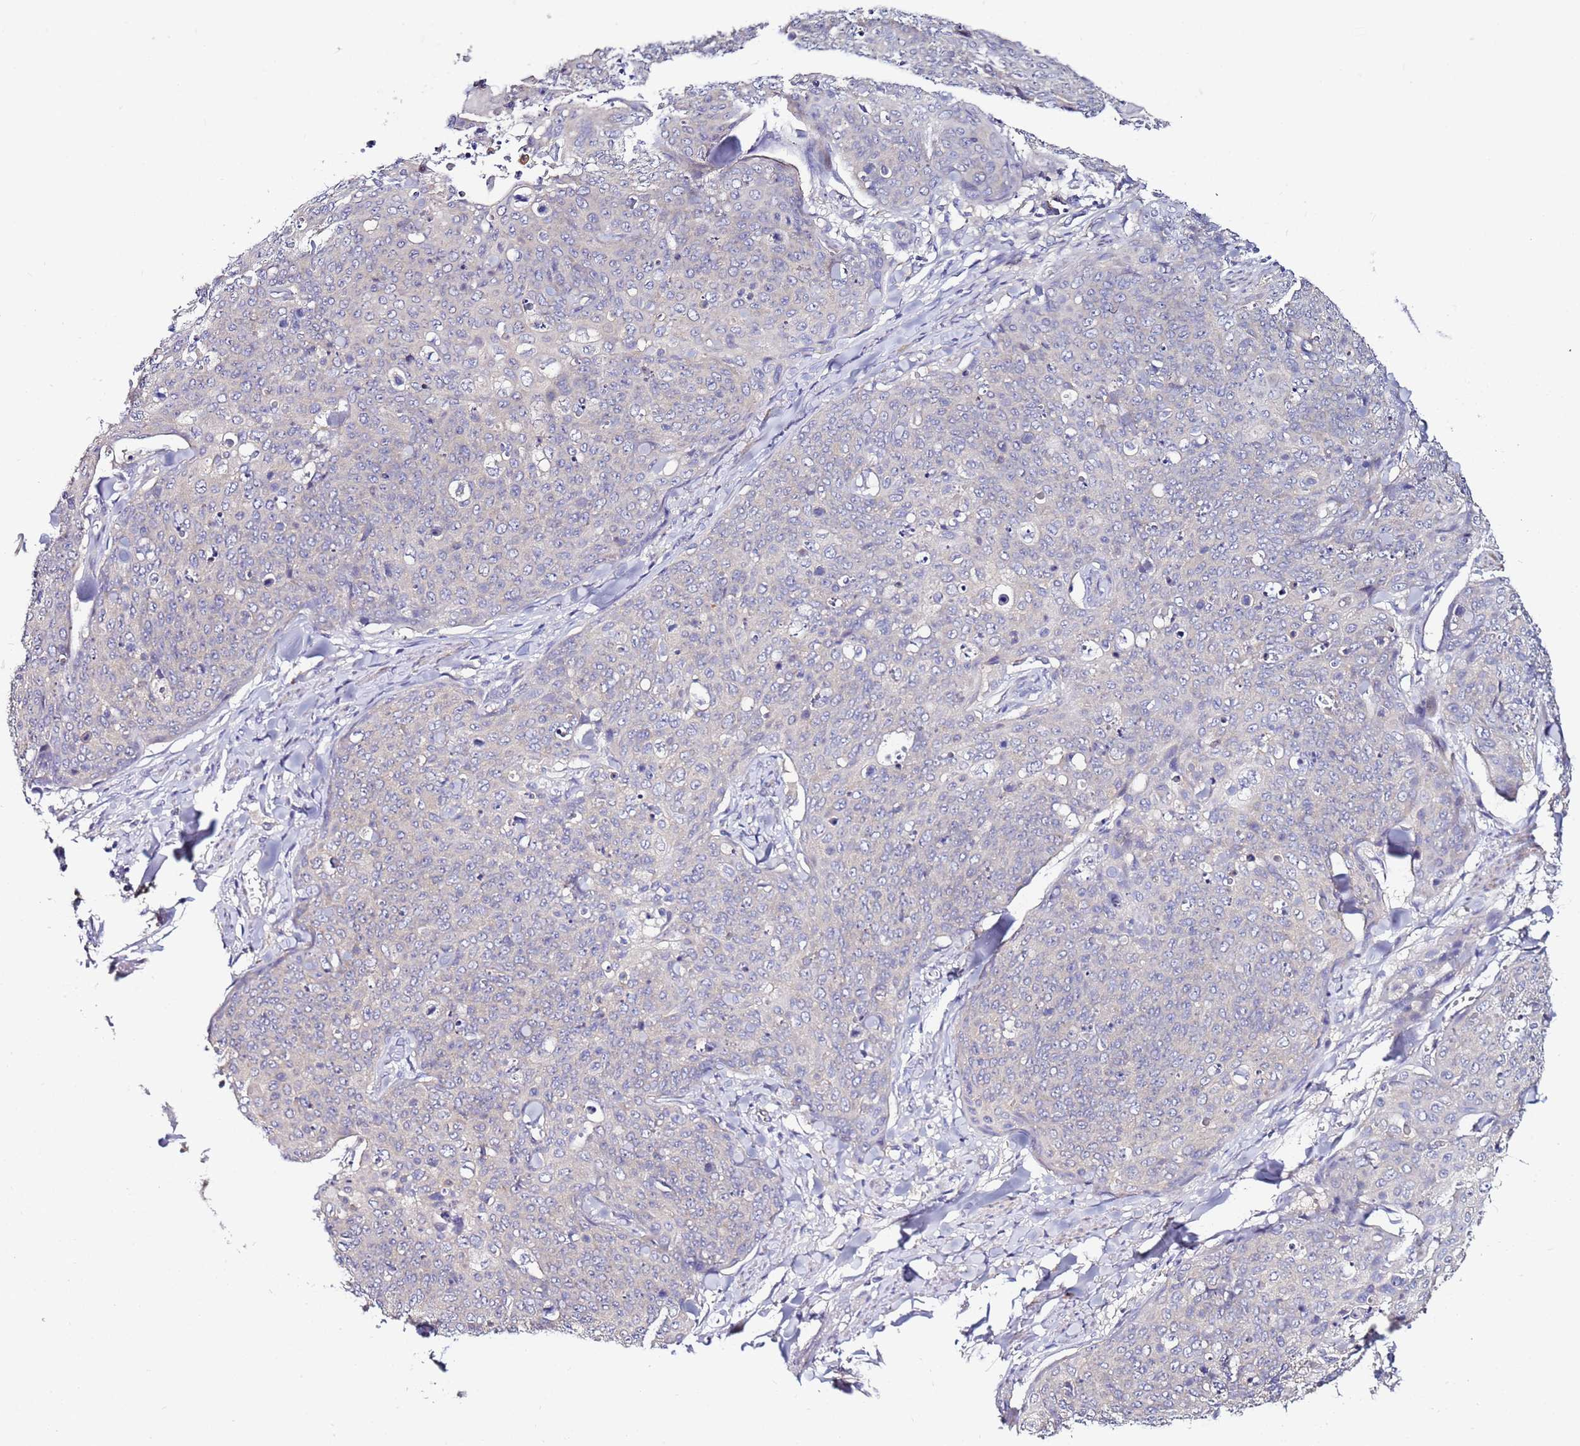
{"staining": {"intensity": "negative", "quantity": "none", "location": "none"}, "tissue": "skin cancer", "cell_type": "Tumor cells", "image_type": "cancer", "snomed": [{"axis": "morphology", "description": "Squamous cell carcinoma, NOS"}, {"axis": "topography", "description": "Skin"}, {"axis": "topography", "description": "Vulva"}], "caption": "Immunohistochemistry (IHC) image of neoplastic tissue: human skin cancer stained with DAB (3,3'-diaminobenzidine) exhibits no significant protein expression in tumor cells.", "gene": "SRRM5", "patient": {"sex": "female", "age": 85}}